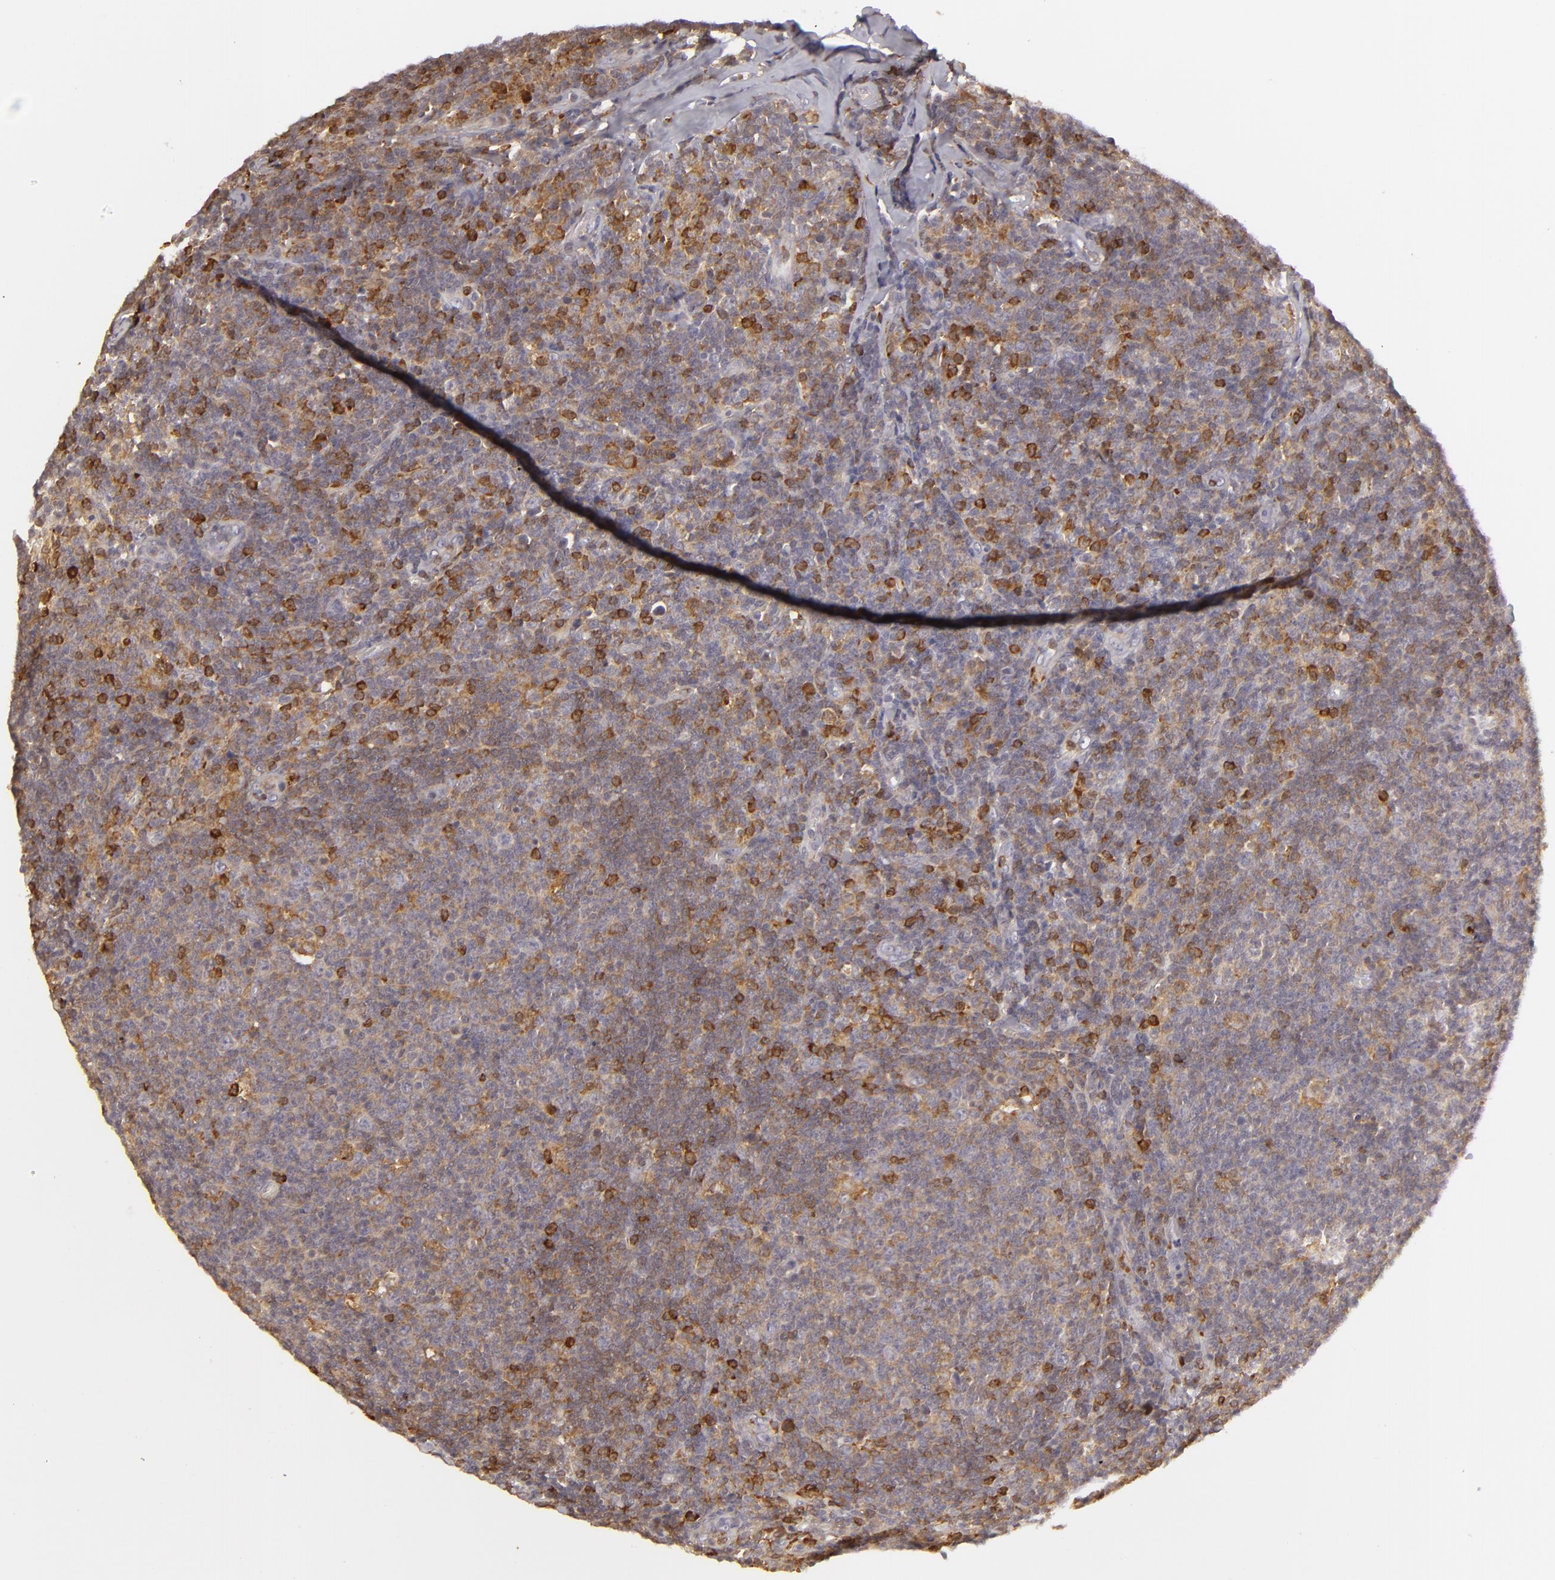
{"staining": {"intensity": "moderate", "quantity": "25%-75%", "location": "cytoplasmic/membranous"}, "tissue": "lymphoma", "cell_type": "Tumor cells", "image_type": "cancer", "snomed": [{"axis": "morphology", "description": "Malignant lymphoma, non-Hodgkin's type, Low grade"}, {"axis": "topography", "description": "Lymph node"}], "caption": "This is an image of IHC staining of low-grade malignant lymphoma, non-Hodgkin's type, which shows moderate staining in the cytoplasmic/membranous of tumor cells.", "gene": "APOBEC3G", "patient": {"sex": "male", "age": 74}}